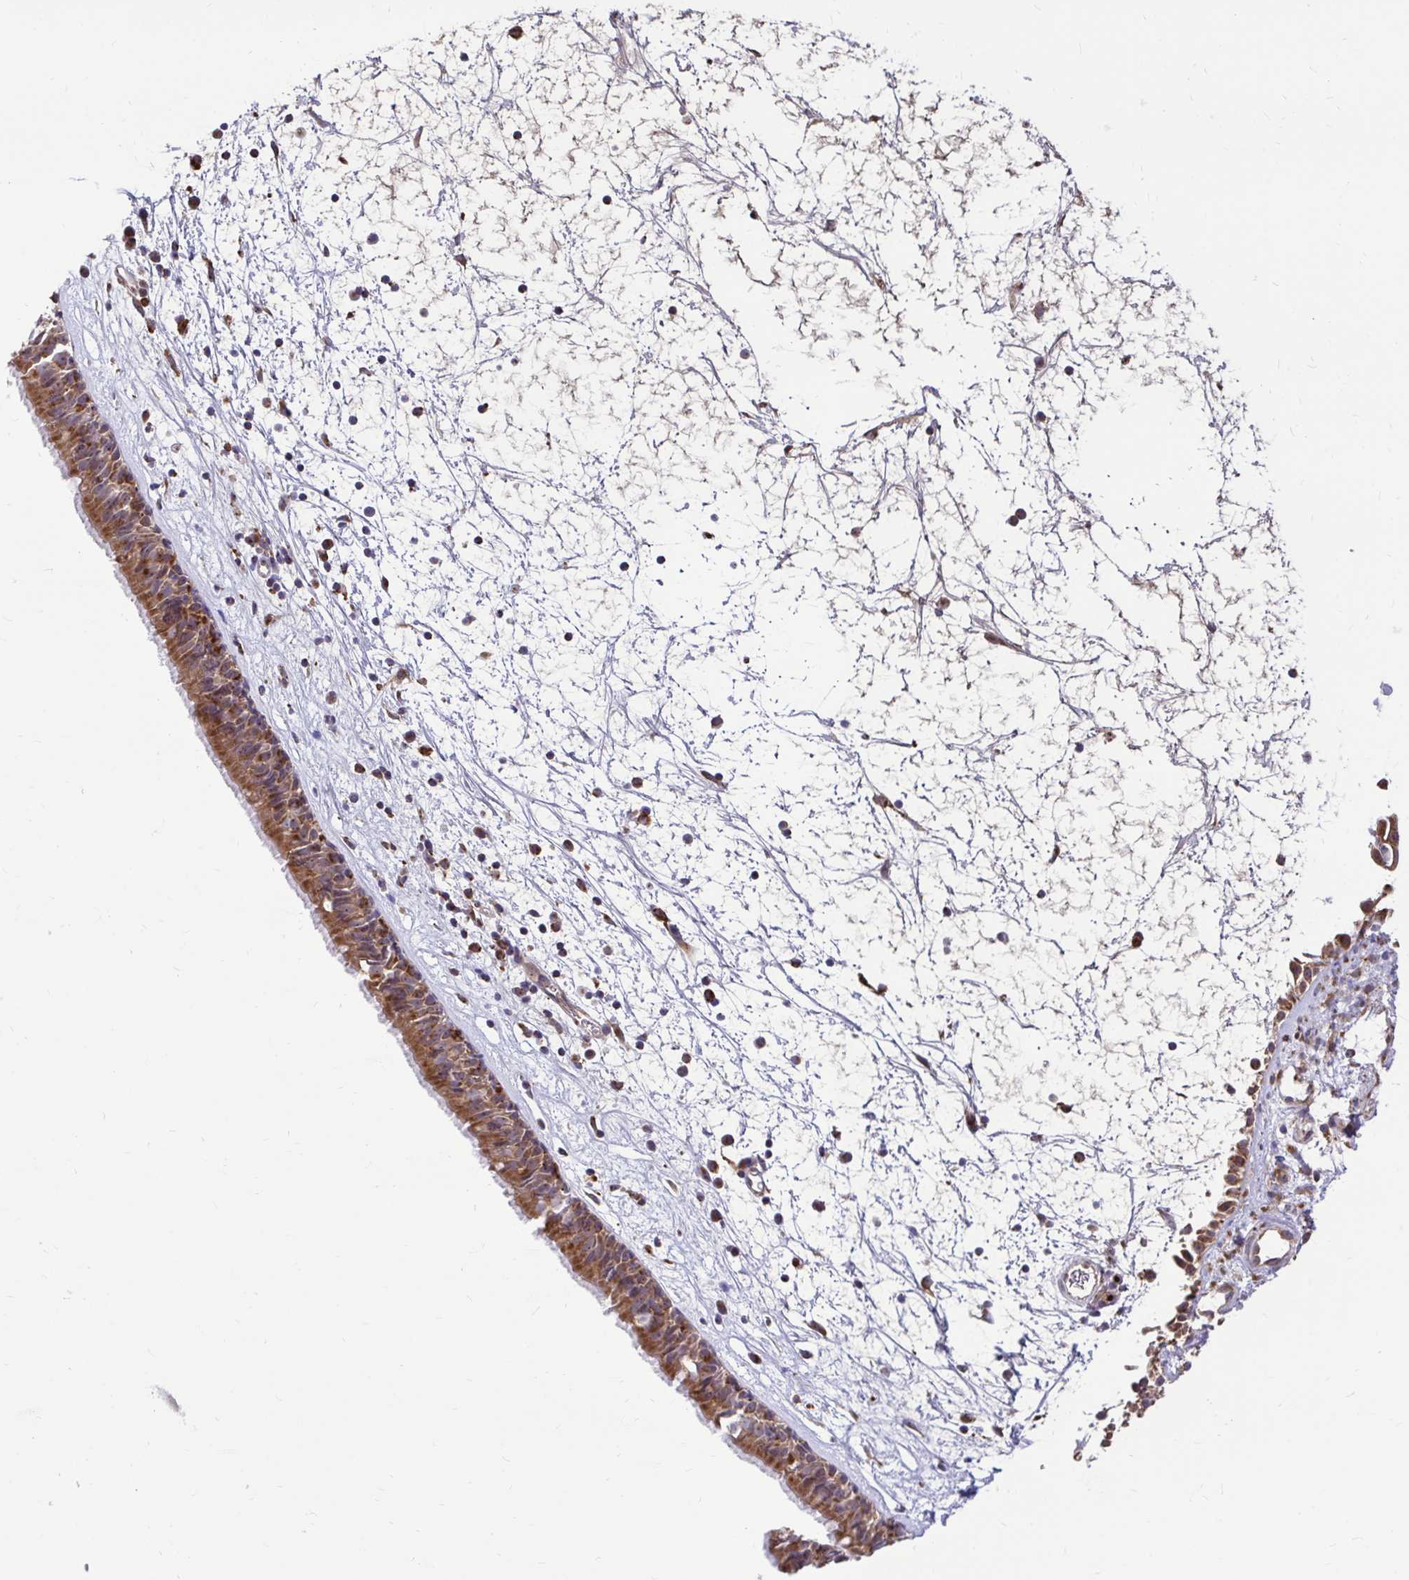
{"staining": {"intensity": "strong", "quantity": ">75%", "location": "cytoplasmic/membranous"}, "tissue": "nasopharynx", "cell_type": "Respiratory epithelial cells", "image_type": "normal", "snomed": [{"axis": "morphology", "description": "Normal tissue, NOS"}, {"axis": "topography", "description": "Nasopharynx"}], "caption": "Immunohistochemical staining of benign human nasopharynx displays >75% levels of strong cytoplasmic/membranous protein staining in approximately >75% of respiratory epithelial cells. (DAB (3,3'-diaminobenzidine) = brown stain, brightfield microscopy at high magnification).", "gene": "VTI1B", "patient": {"sex": "male", "age": 24}}